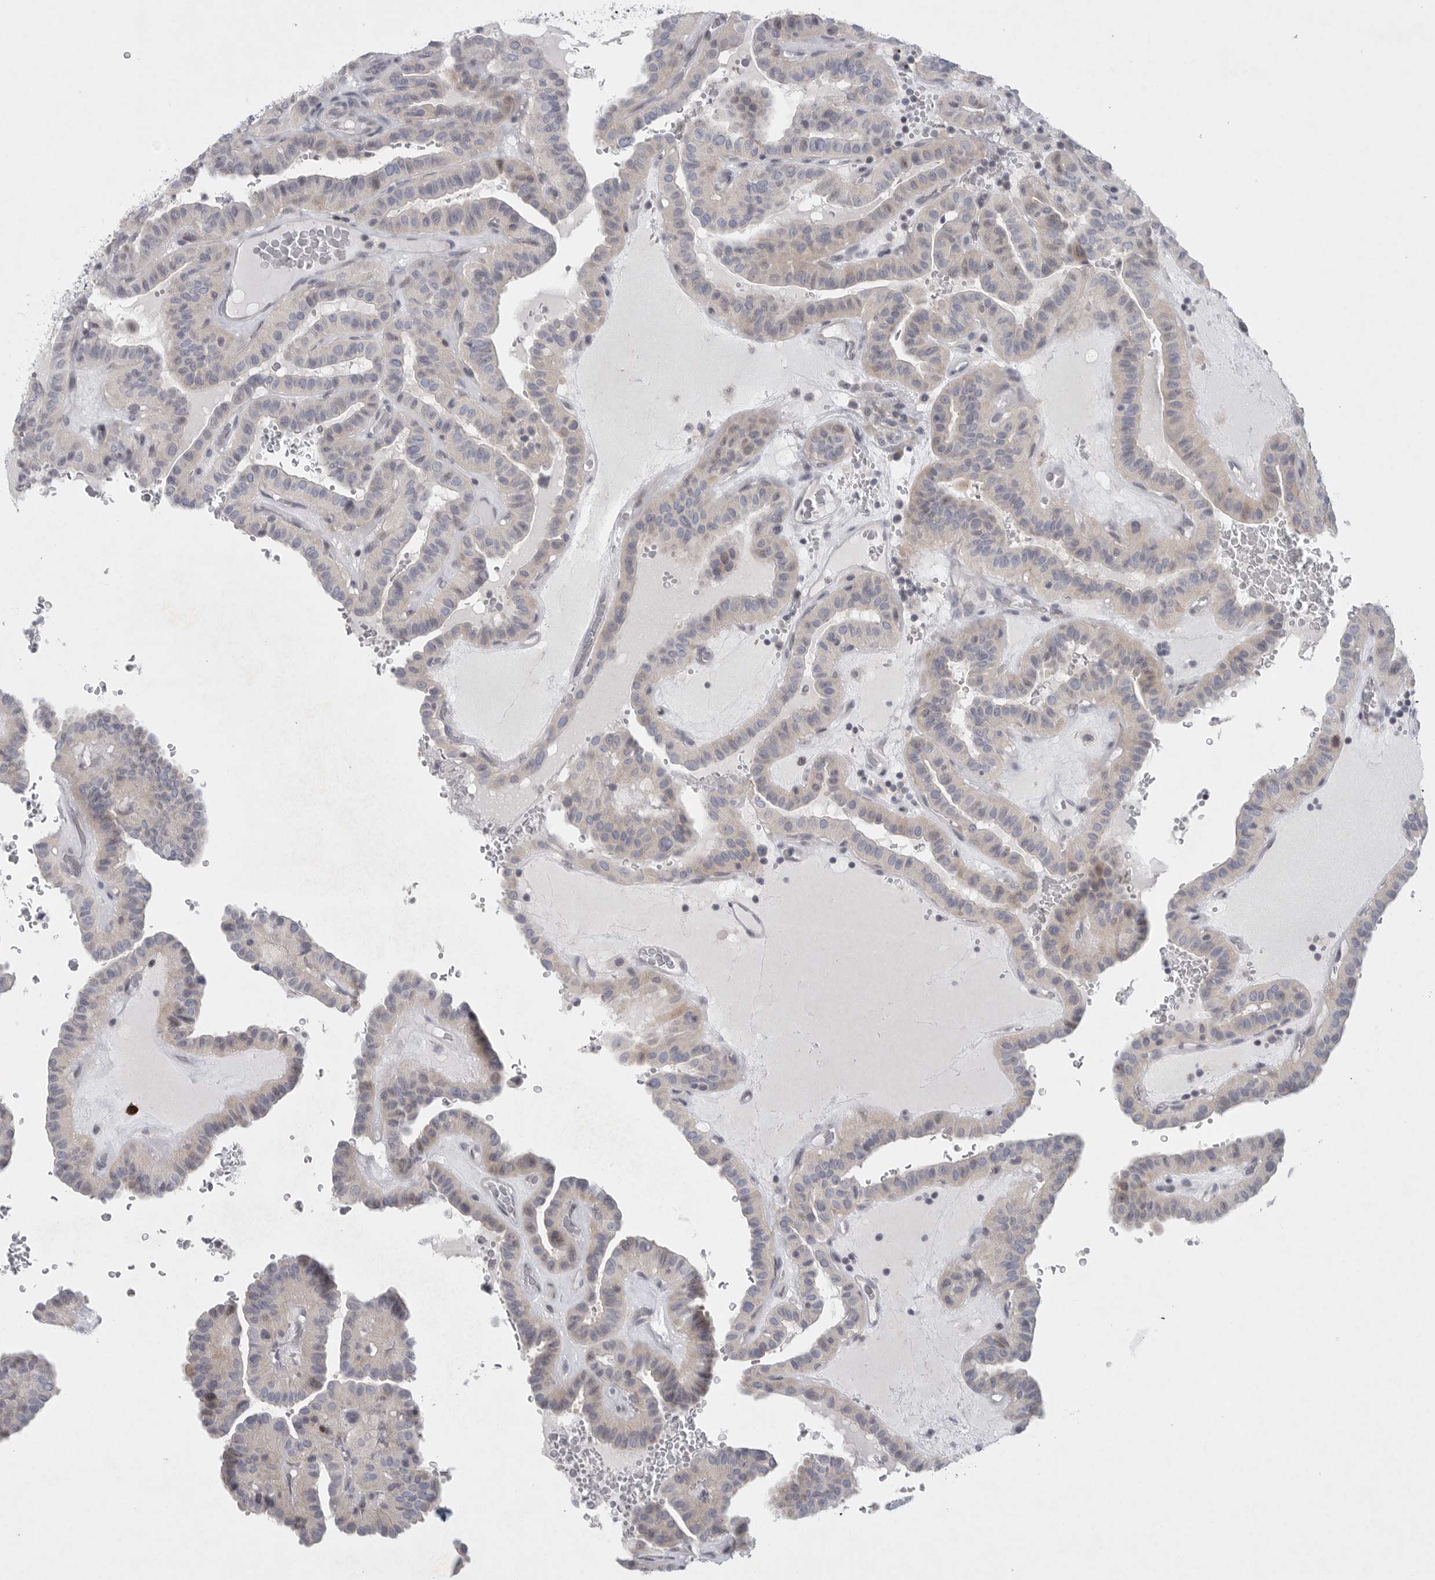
{"staining": {"intensity": "negative", "quantity": "none", "location": "none"}, "tissue": "thyroid cancer", "cell_type": "Tumor cells", "image_type": "cancer", "snomed": [{"axis": "morphology", "description": "Papillary adenocarcinoma, NOS"}, {"axis": "topography", "description": "Thyroid gland"}], "caption": "A histopathology image of human thyroid cancer (papillary adenocarcinoma) is negative for staining in tumor cells.", "gene": "TMEM69", "patient": {"sex": "male", "age": 77}}